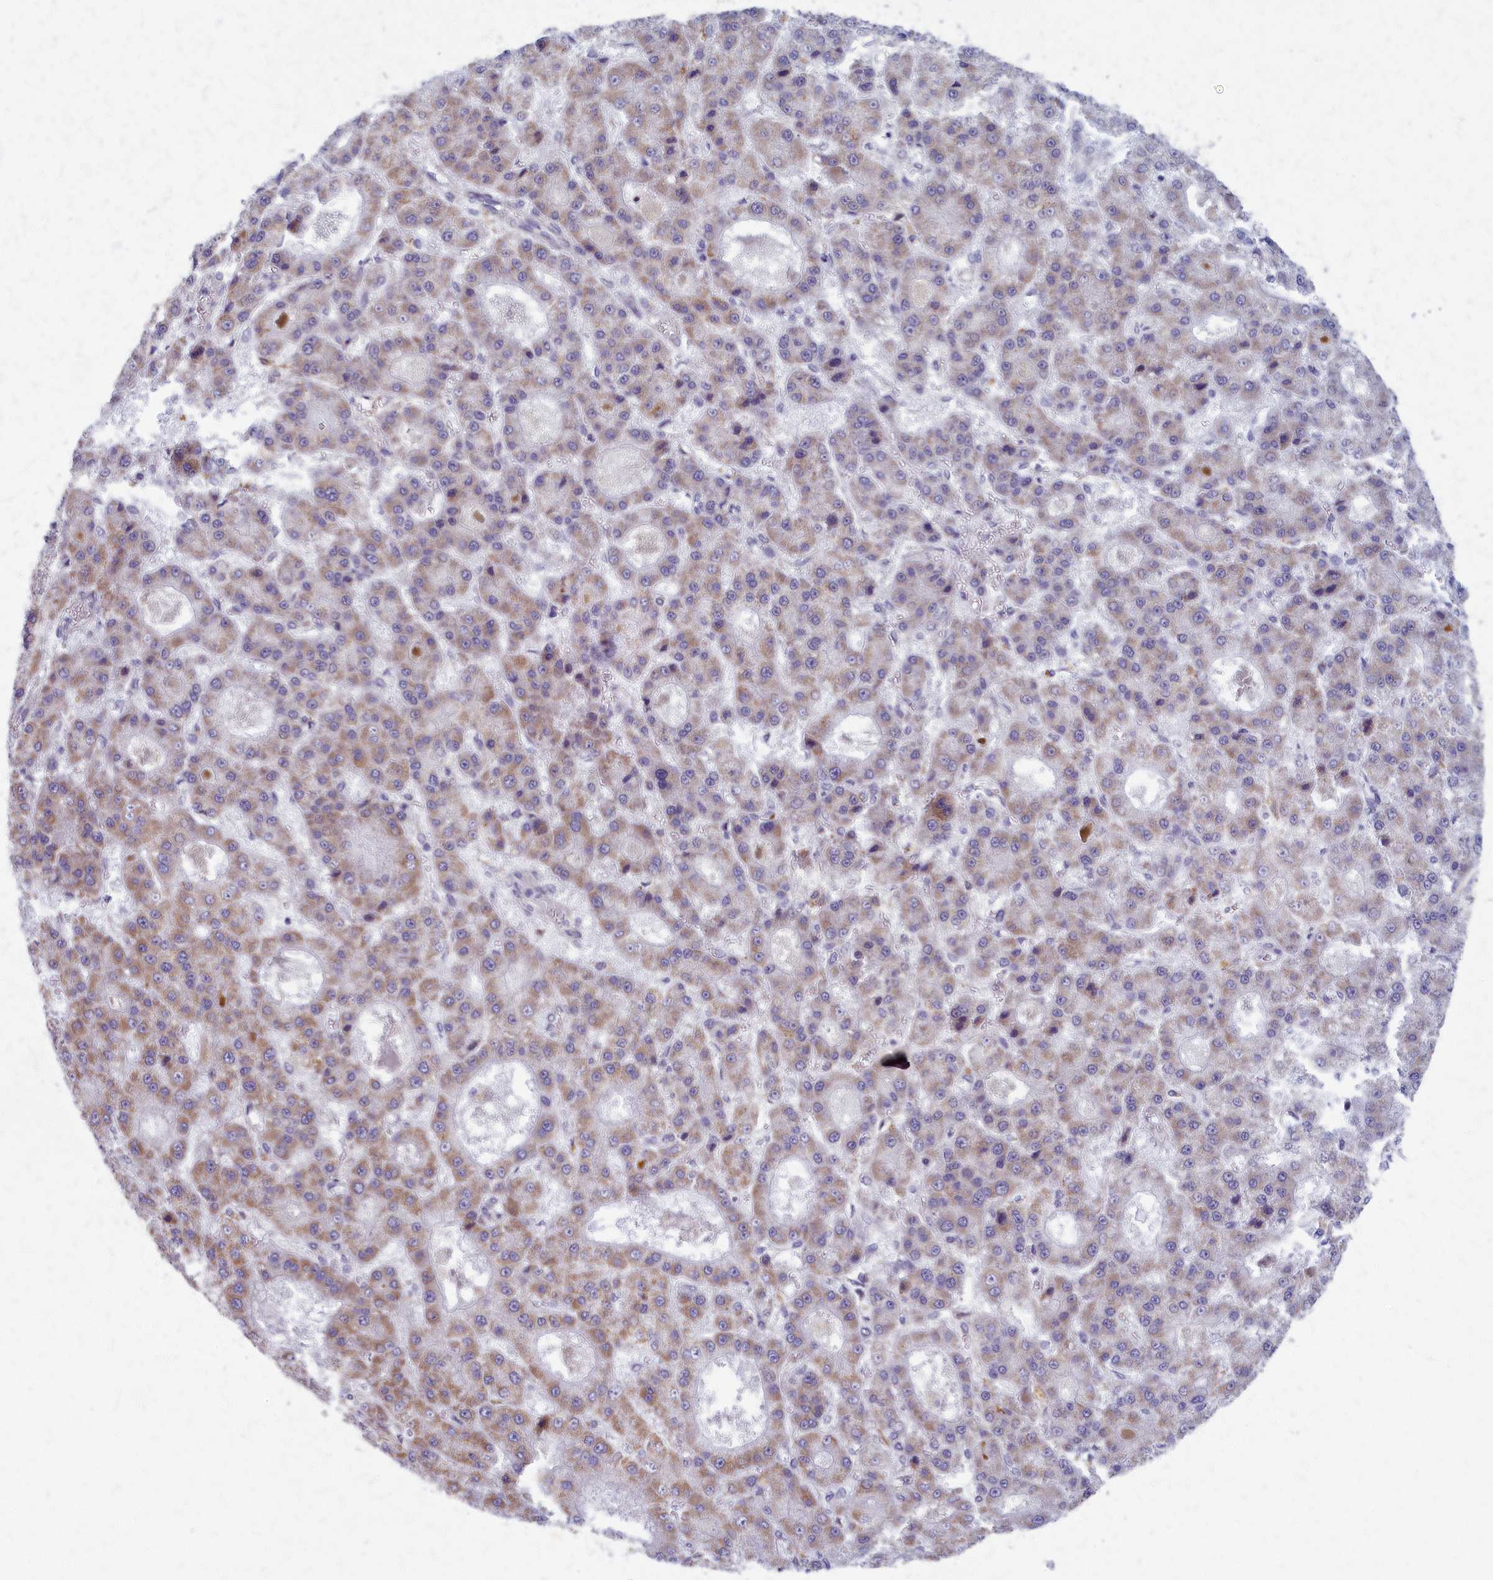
{"staining": {"intensity": "weak", "quantity": "25%-75%", "location": "cytoplasmic/membranous"}, "tissue": "liver cancer", "cell_type": "Tumor cells", "image_type": "cancer", "snomed": [{"axis": "morphology", "description": "Carcinoma, Hepatocellular, NOS"}, {"axis": "topography", "description": "Liver"}], "caption": "Tumor cells display weak cytoplasmic/membranous staining in approximately 25%-75% of cells in liver cancer (hepatocellular carcinoma).", "gene": "MRPS25", "patient": {"sex": "male", "age": 70}}